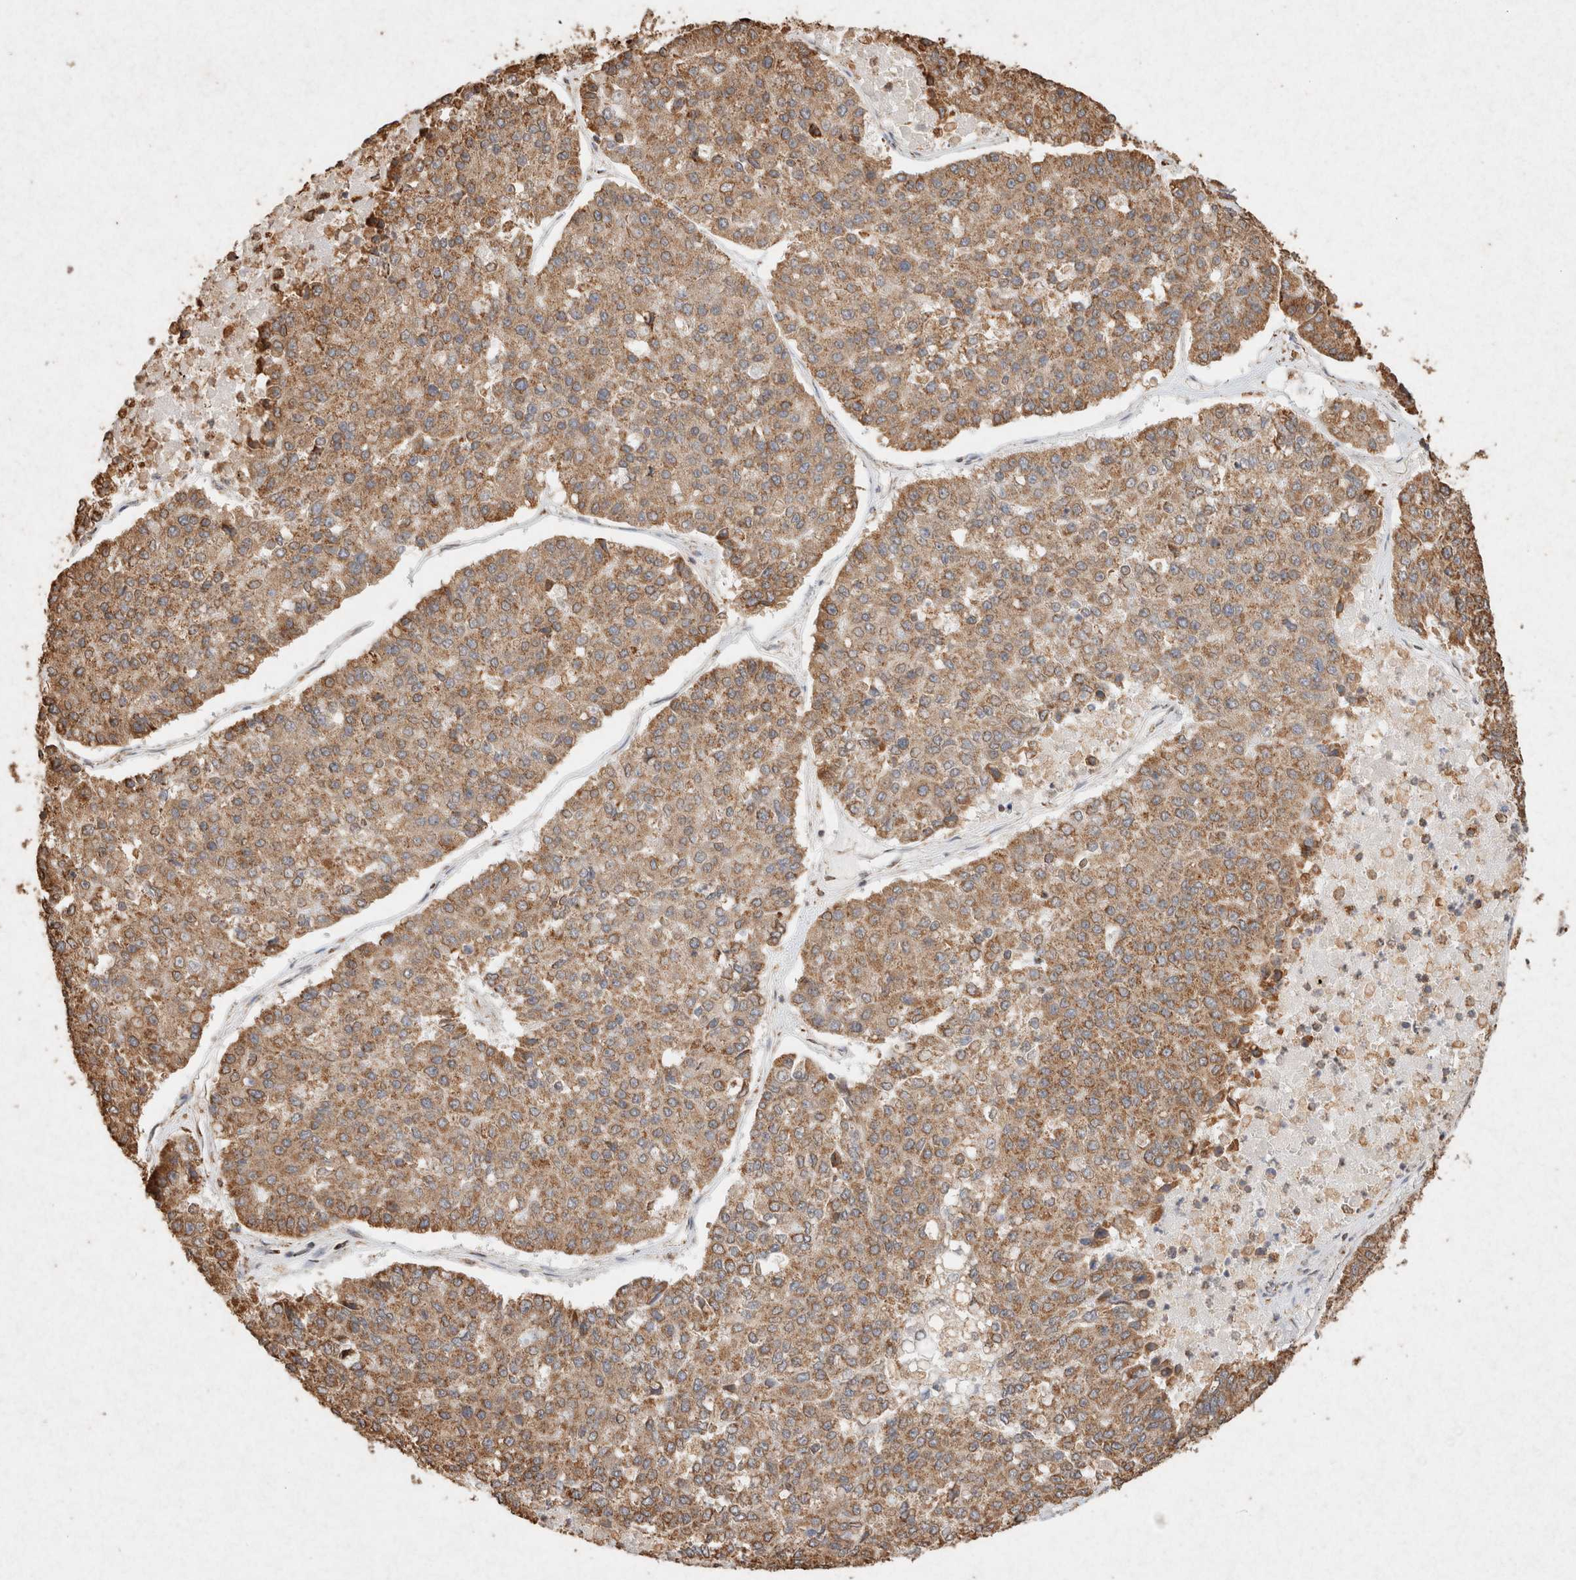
{"staining": {"intensity": "moderate", "quantity": ">75%", "location": "cytoplasmic/membranous"}, "tissue": "pancreatic cancer", "cell_type": "Tumor cells", "image_type": "cancer", "snomed": [{"axis": "morphology", "description": "Adenocarcinoma, NOS"}, {"axis": "topography", "description": "Pancreas"}], "caption": "Immunohistochemical staining of human pancreatic adenocarcinoma demonstrates medium levels of moderate cytoplasmic/membranous protein positivity in about >75% of tumor cells.", "gene": "SDC2", "patient": {"sex": "male", "age": 50}}